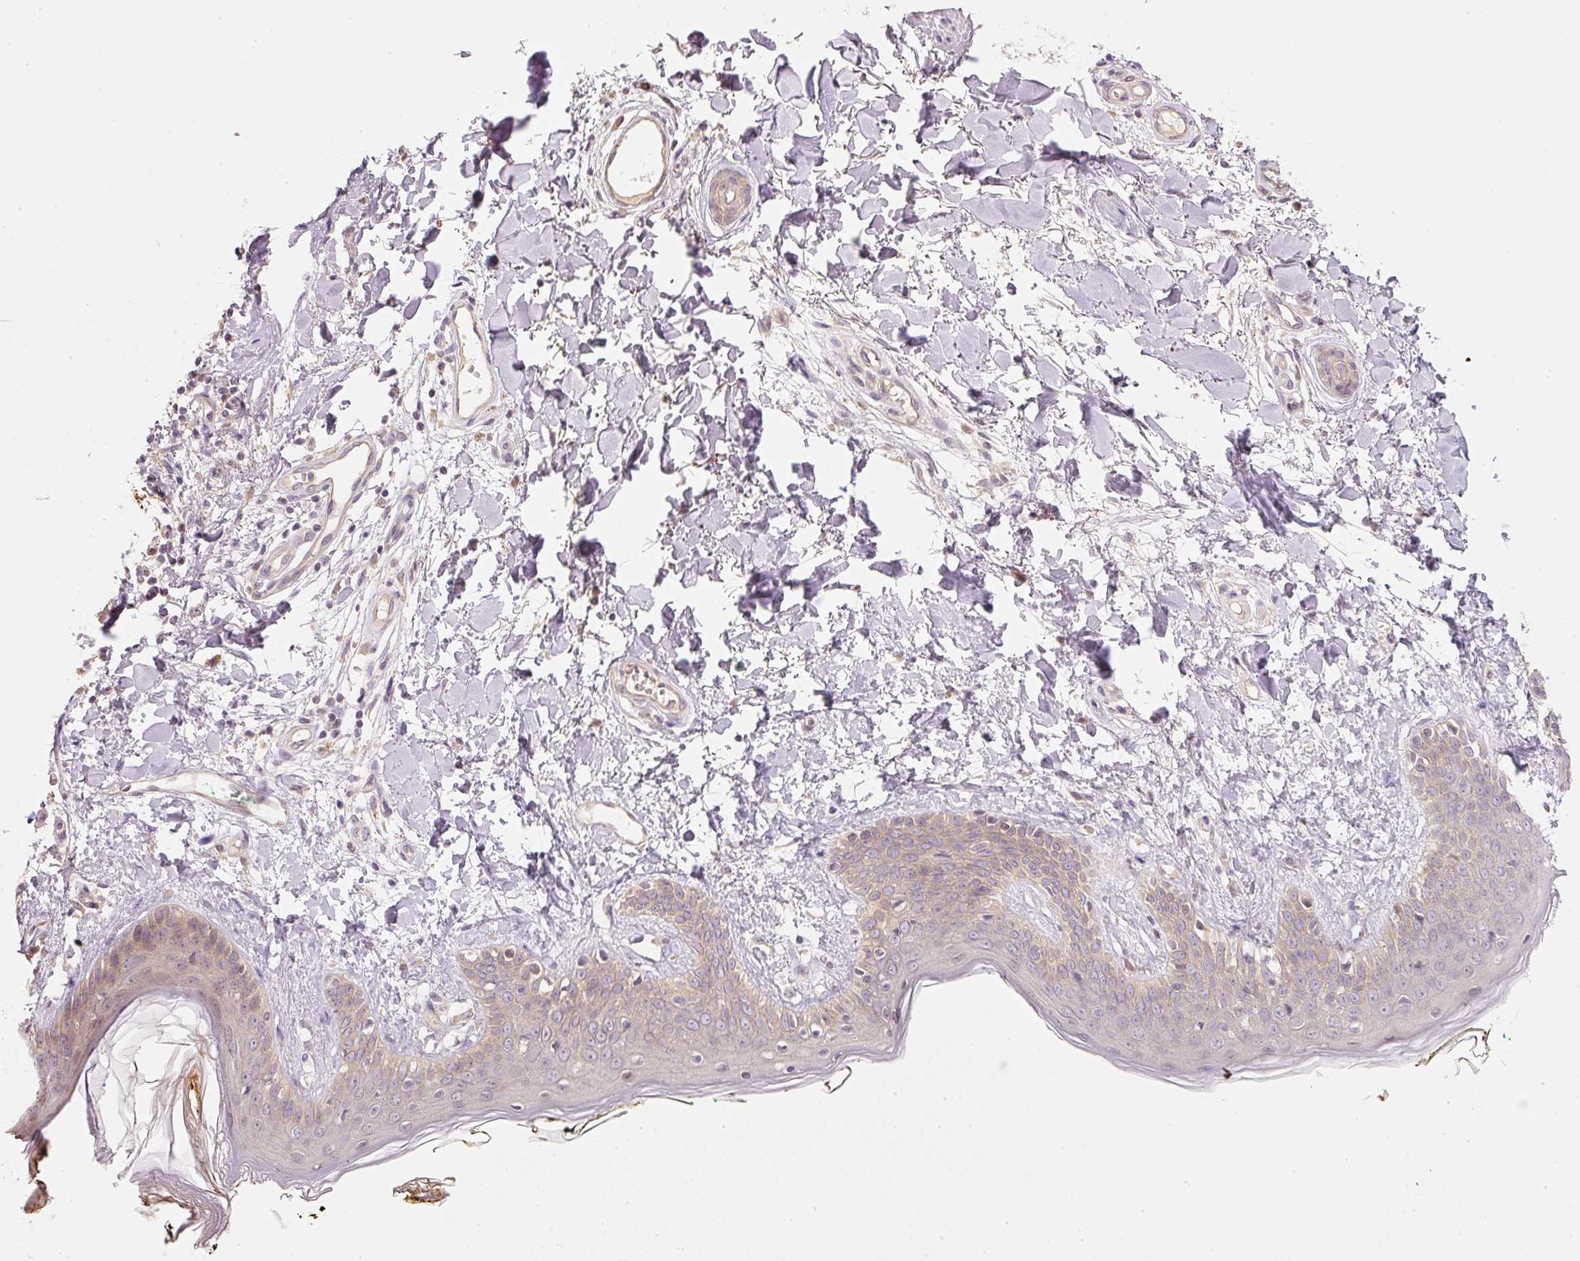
{"staining": {"intensity": "weak", "quantity": "25%-75%", "location": "cytoplasmic/membranous"}, "tissue": "skin", "cell_type": "Fibroblasts", "image_type": "normal", "snomed": [{"axis": "morphology", "description": "Normal tissue, NOS"}, {"axis": "topography", "description": "Skin"}], "caption": "High-magnification brightfield microscopy of normal skin stained with DAB (brown) and counterstained with hematoxylin (blue). fibroblasts exhibit weak cytoplasmic/membranous staining is identified in about25%-75% of cells. Using DAB (3,3'-diaminobenzidine) (brown) and hematoxylin (blue) stains, captured at high magnification using brightfield microscopy.", "gene": "CTTNBP2", "patient": {"sex": "female", "age": 34}}